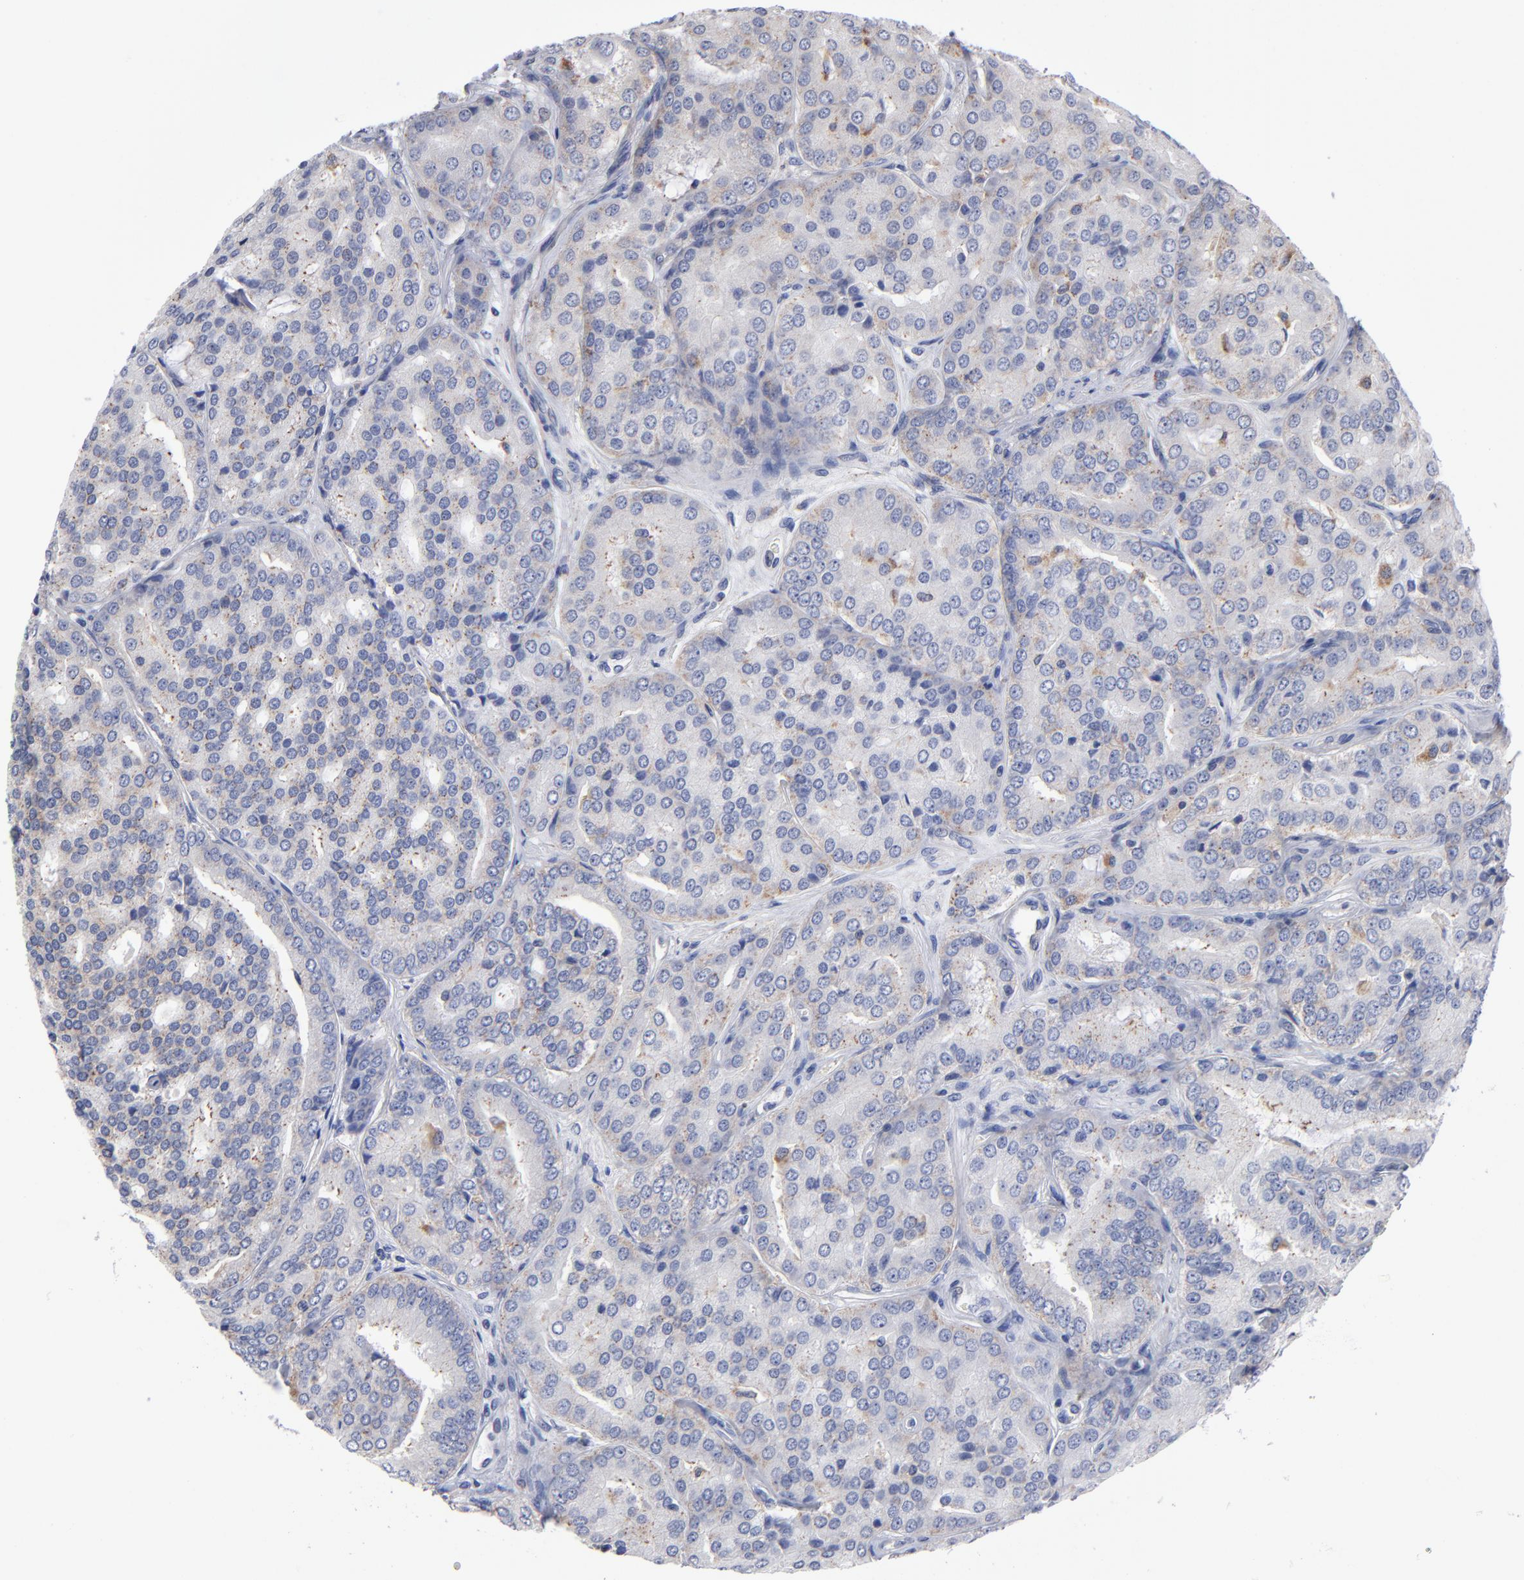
{"staining": {"intensity": "weak", "quantity": ">75%", "location": "cytoplasmic/membranous"}, "tissue": "prostate cancer", "cell_type": "Tumor cells", "image_type": "cancer", "snomed": [{"axis": "morphology", "description": "Adenocarcinoma, High grade"}, {"axis": "topography", "description": "Prostate"}], "caption": "Protein expression analysis of prostate cancer (high-grade adenocarcinoma) exhibits weak cytoplasmic/membranous positivity in approximately >75% of tumor cells. The staining was performed using DAB, with brown indicating positive protein expression. Nuclei are stained blue with hematoxylin.", "gene": "RRAGB", "patient": {"sex": "male", "age": 64}}